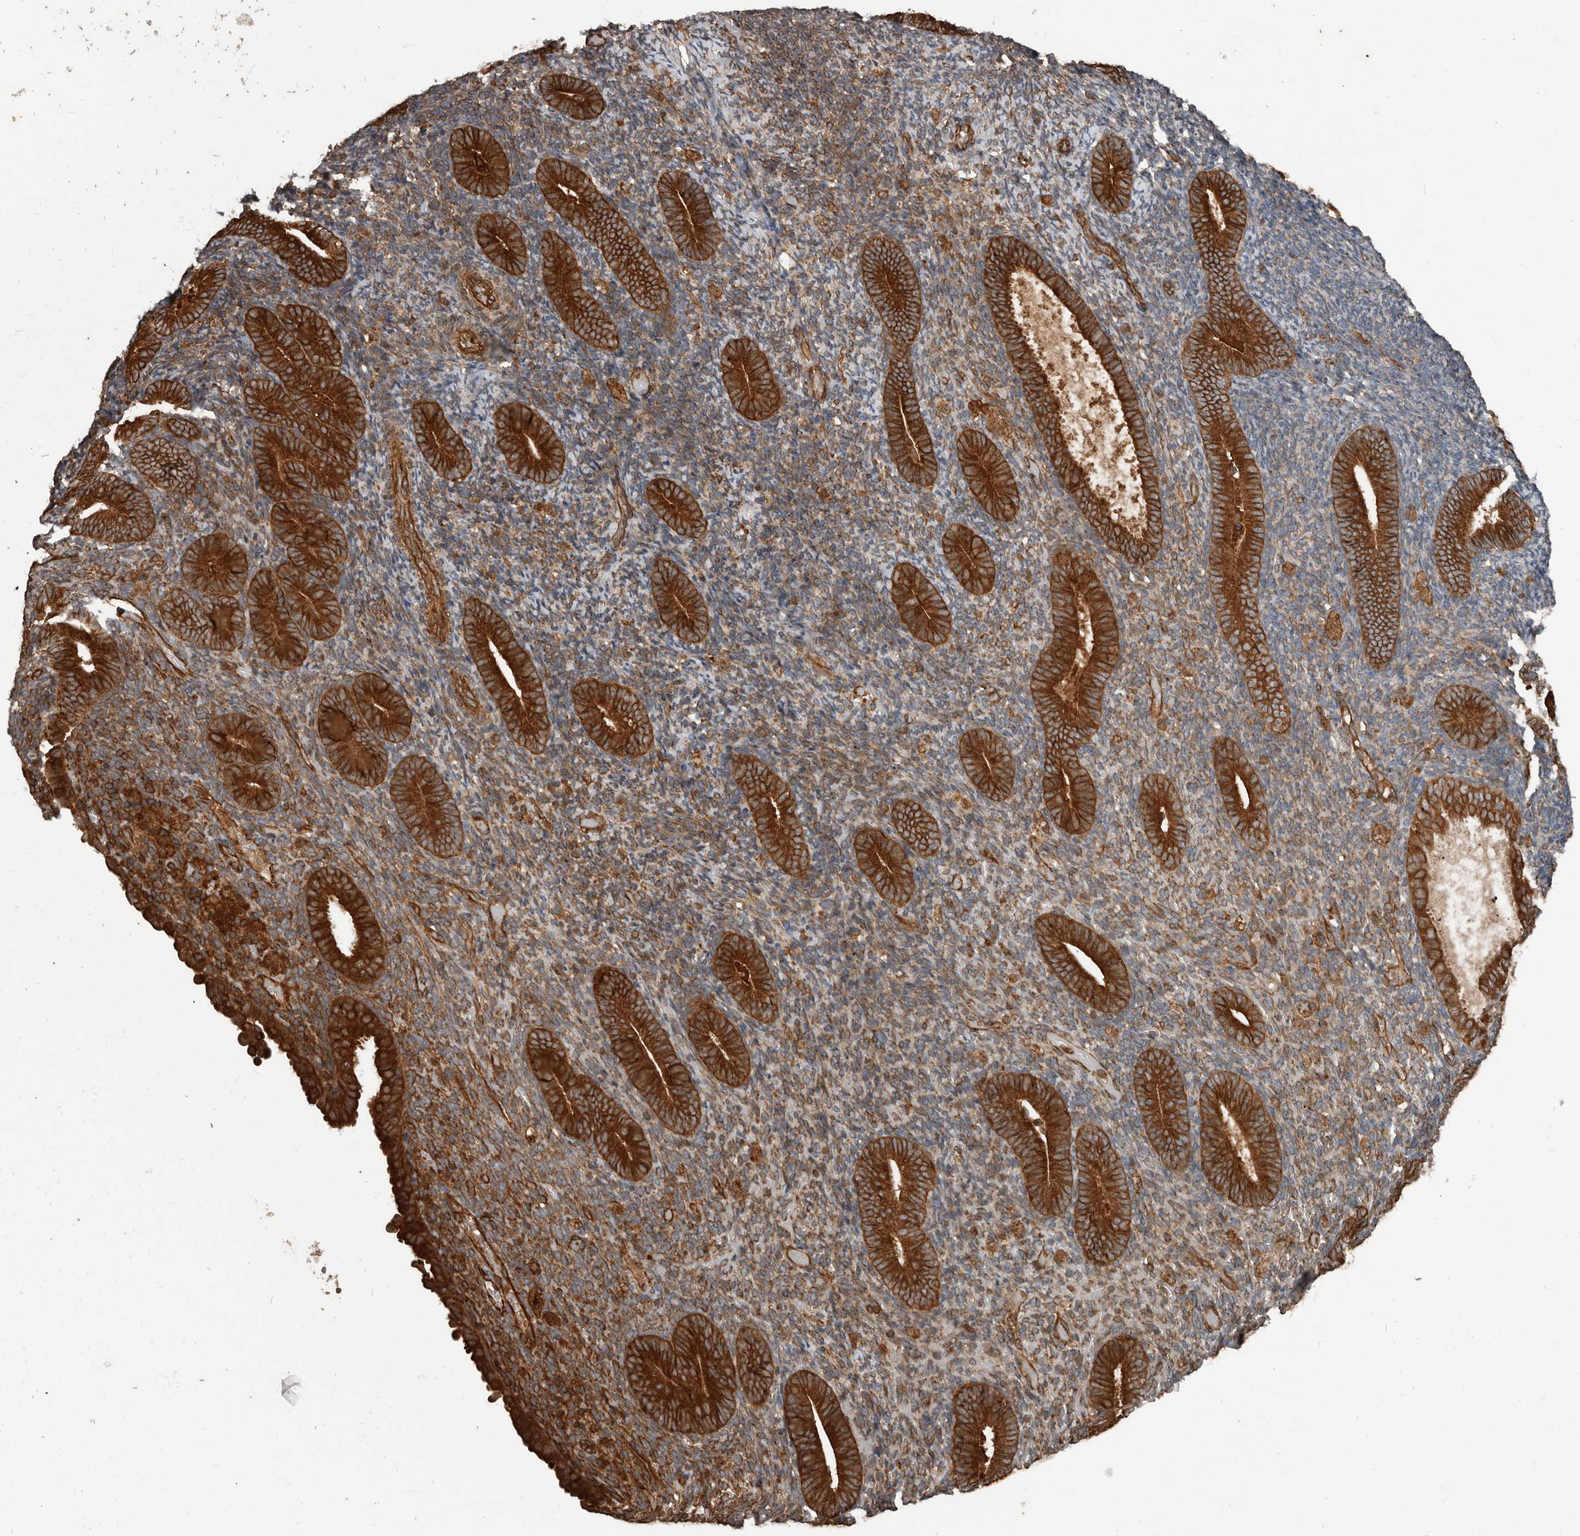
{"staining": {"intensity": "moderate", "quantity": "25%-75%", "location": "cytoplasmic/membranous"}, "tissue": "endometrium", "cell_type": "Cells in endometrial stroma", "image_type": "normal", "snomed": [{"axis": "morphology", "description": "Normal tissue, NOS"}, {"axis": "topography", "description": "Endometrium"}], "caption": "Immunohistochemical staining of benign endometrium demonstrates moderate cytoplasmic/membranous protein expression in approximately 25%-75% of cells in endometrial stroma. (DAB (3,3'-diaminobenzidine) = brown stain, brightfield microscopy at high magnification).", "gene": "YOD1", "patient": {"sex": "female", "age": 51}}